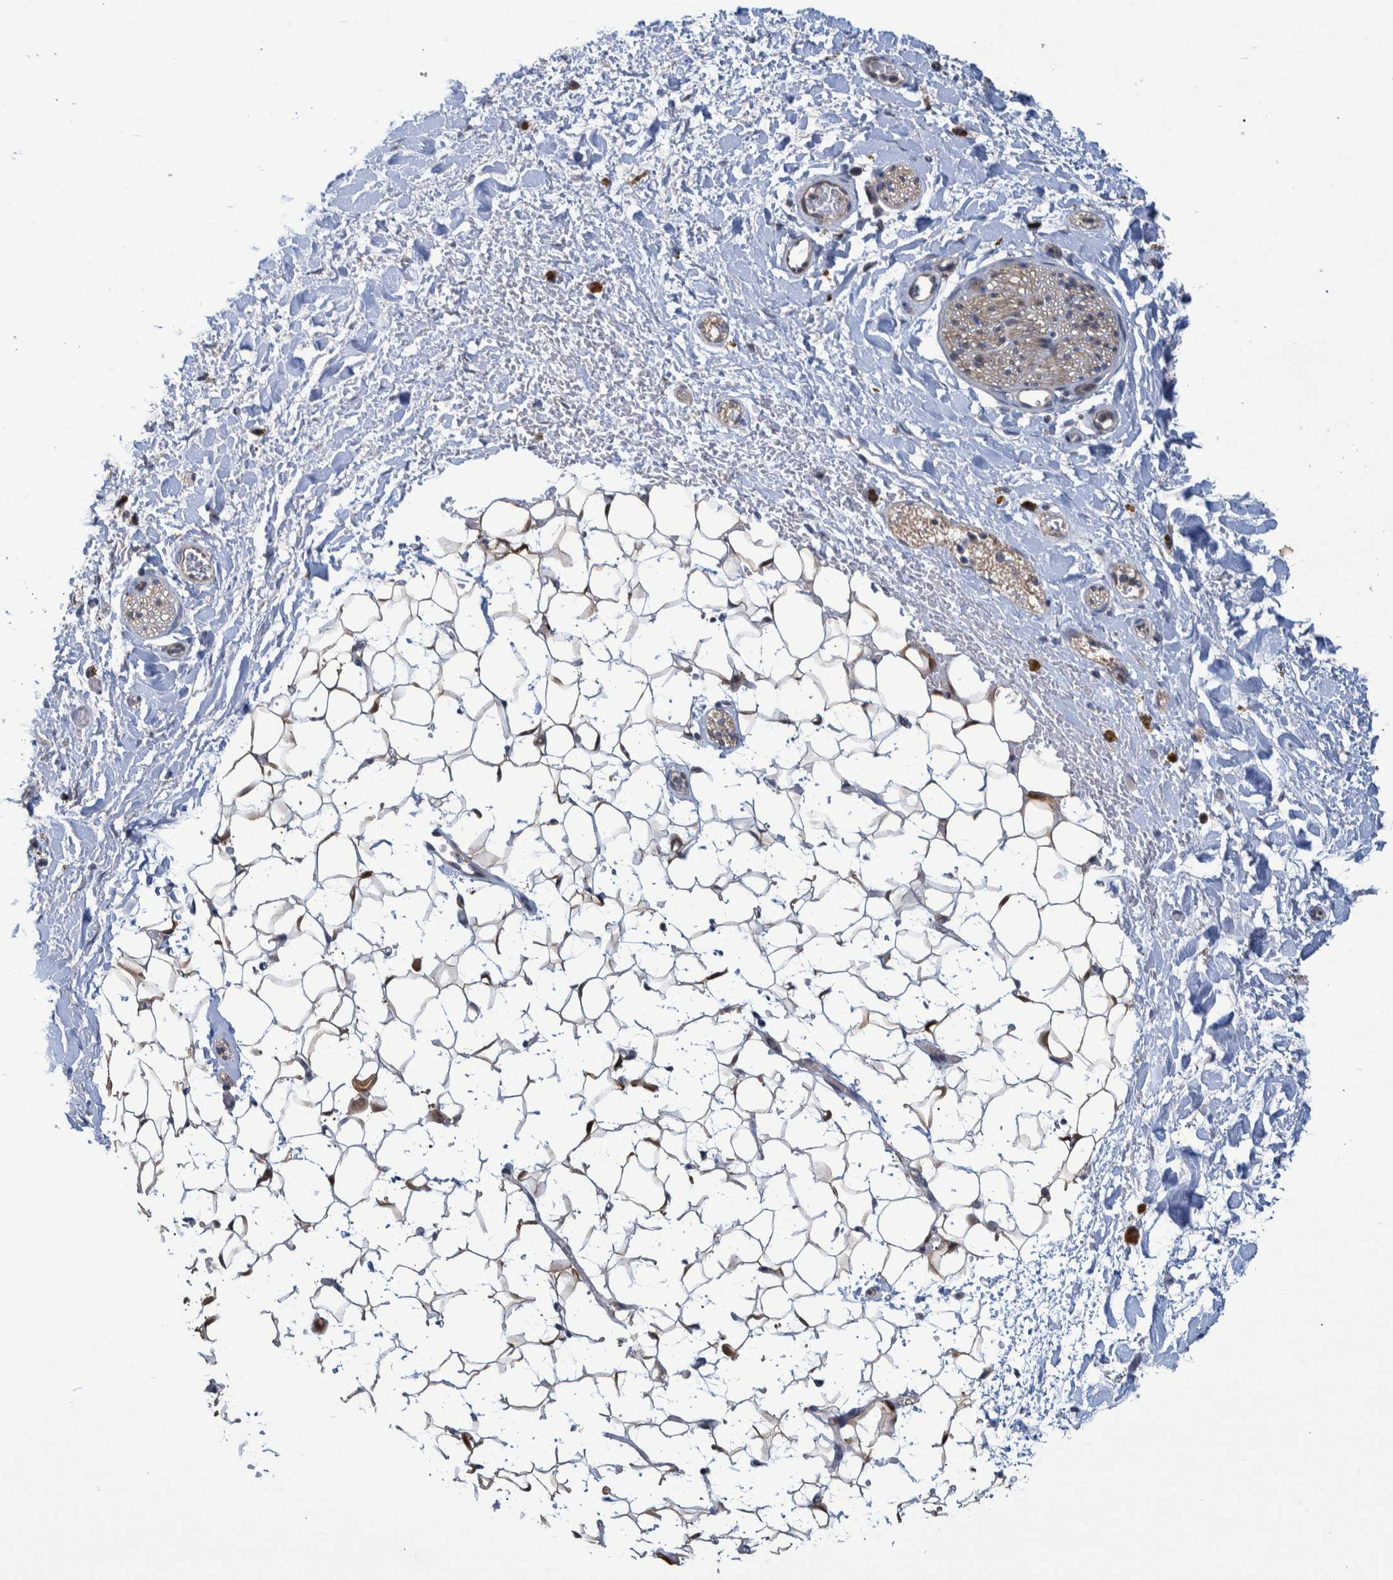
{"staining": {"intensity": "weak", "quantity": ">75%", "location": "cytoplasmic/membranous"}, "tissue": "adipose tissue", "cell_type": "Adipocytes", "image_type": "normal", "snomed": [{"axis": "morphology", "description": "Normal tissue, NOS"}, {"axis": "topography", "description": "Kidney"}, {"axis": "topography", "description": "Peripheral nerve tissue"}], "caption": "Immunohistochemistry (DAB) staining of normal human adipose tissue displays weak cytoplasmic/membranous protein staining in approximately >75% of adipocytes.", "gene": "PCYT2", "patient": {"sex": "male", "age": 7}}